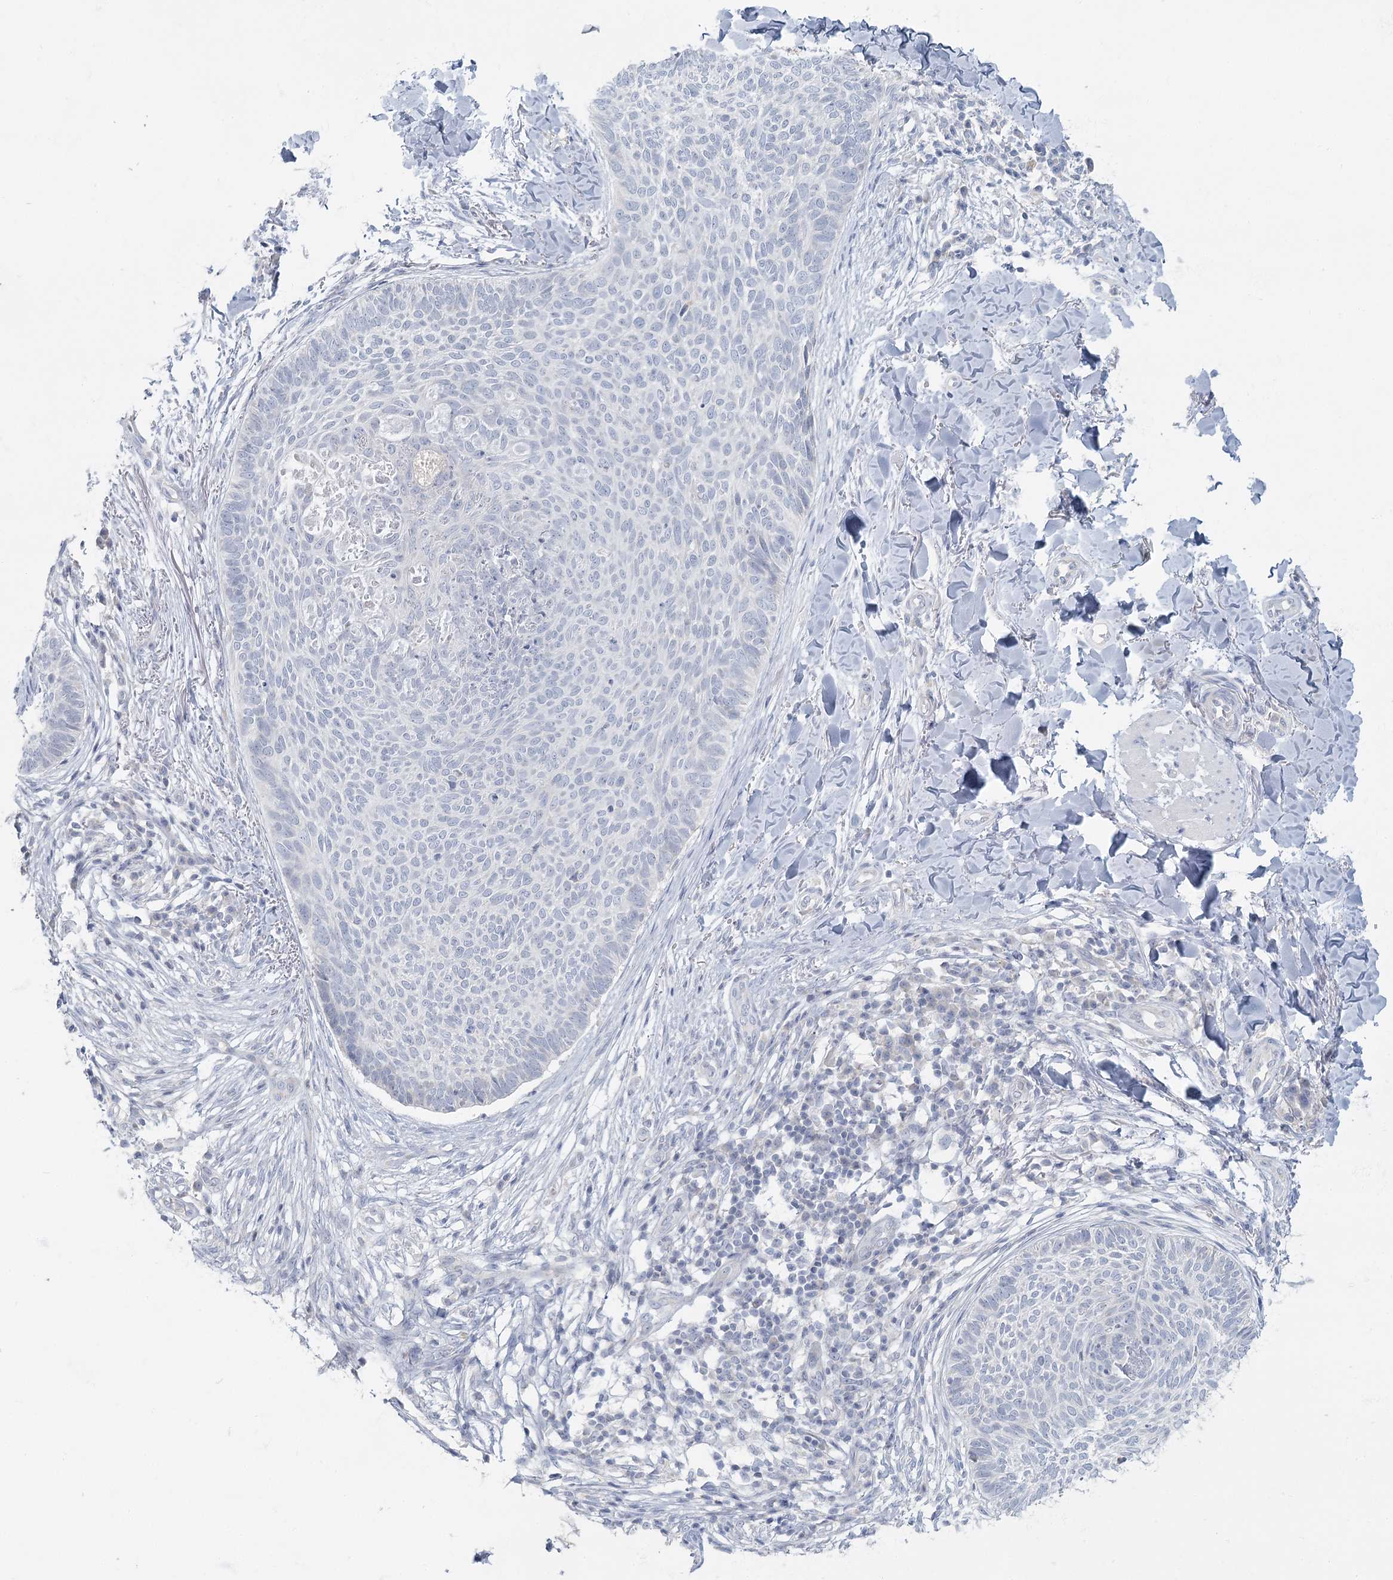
{"staining": {"intensity": "negative", "quantity": "none", "location": "none"}, "tissue": "skin cancer", "cell_type": "Tumor cells", "image_type": "cancer", "snomed": [{"axis": "morphology", "description": "Normal tissue, NOS"}, {"axis": "morphology", "description": "Basal cell carcinoma"}, {"axis": "topography", "description": "Skin"}], "caption": "Tumor cells are negative for brown protein staining in skin cancer (basal cell carcinoma). Brightfield microscopy of immunohistochemistry (IHC) stained with DAB (3,3'-diaminobenzidine) (brown) and hematoxylin (blue), captured at high magnification.", "gene": "FAM110C", "patient": {"sex": "male", "age": 50}}